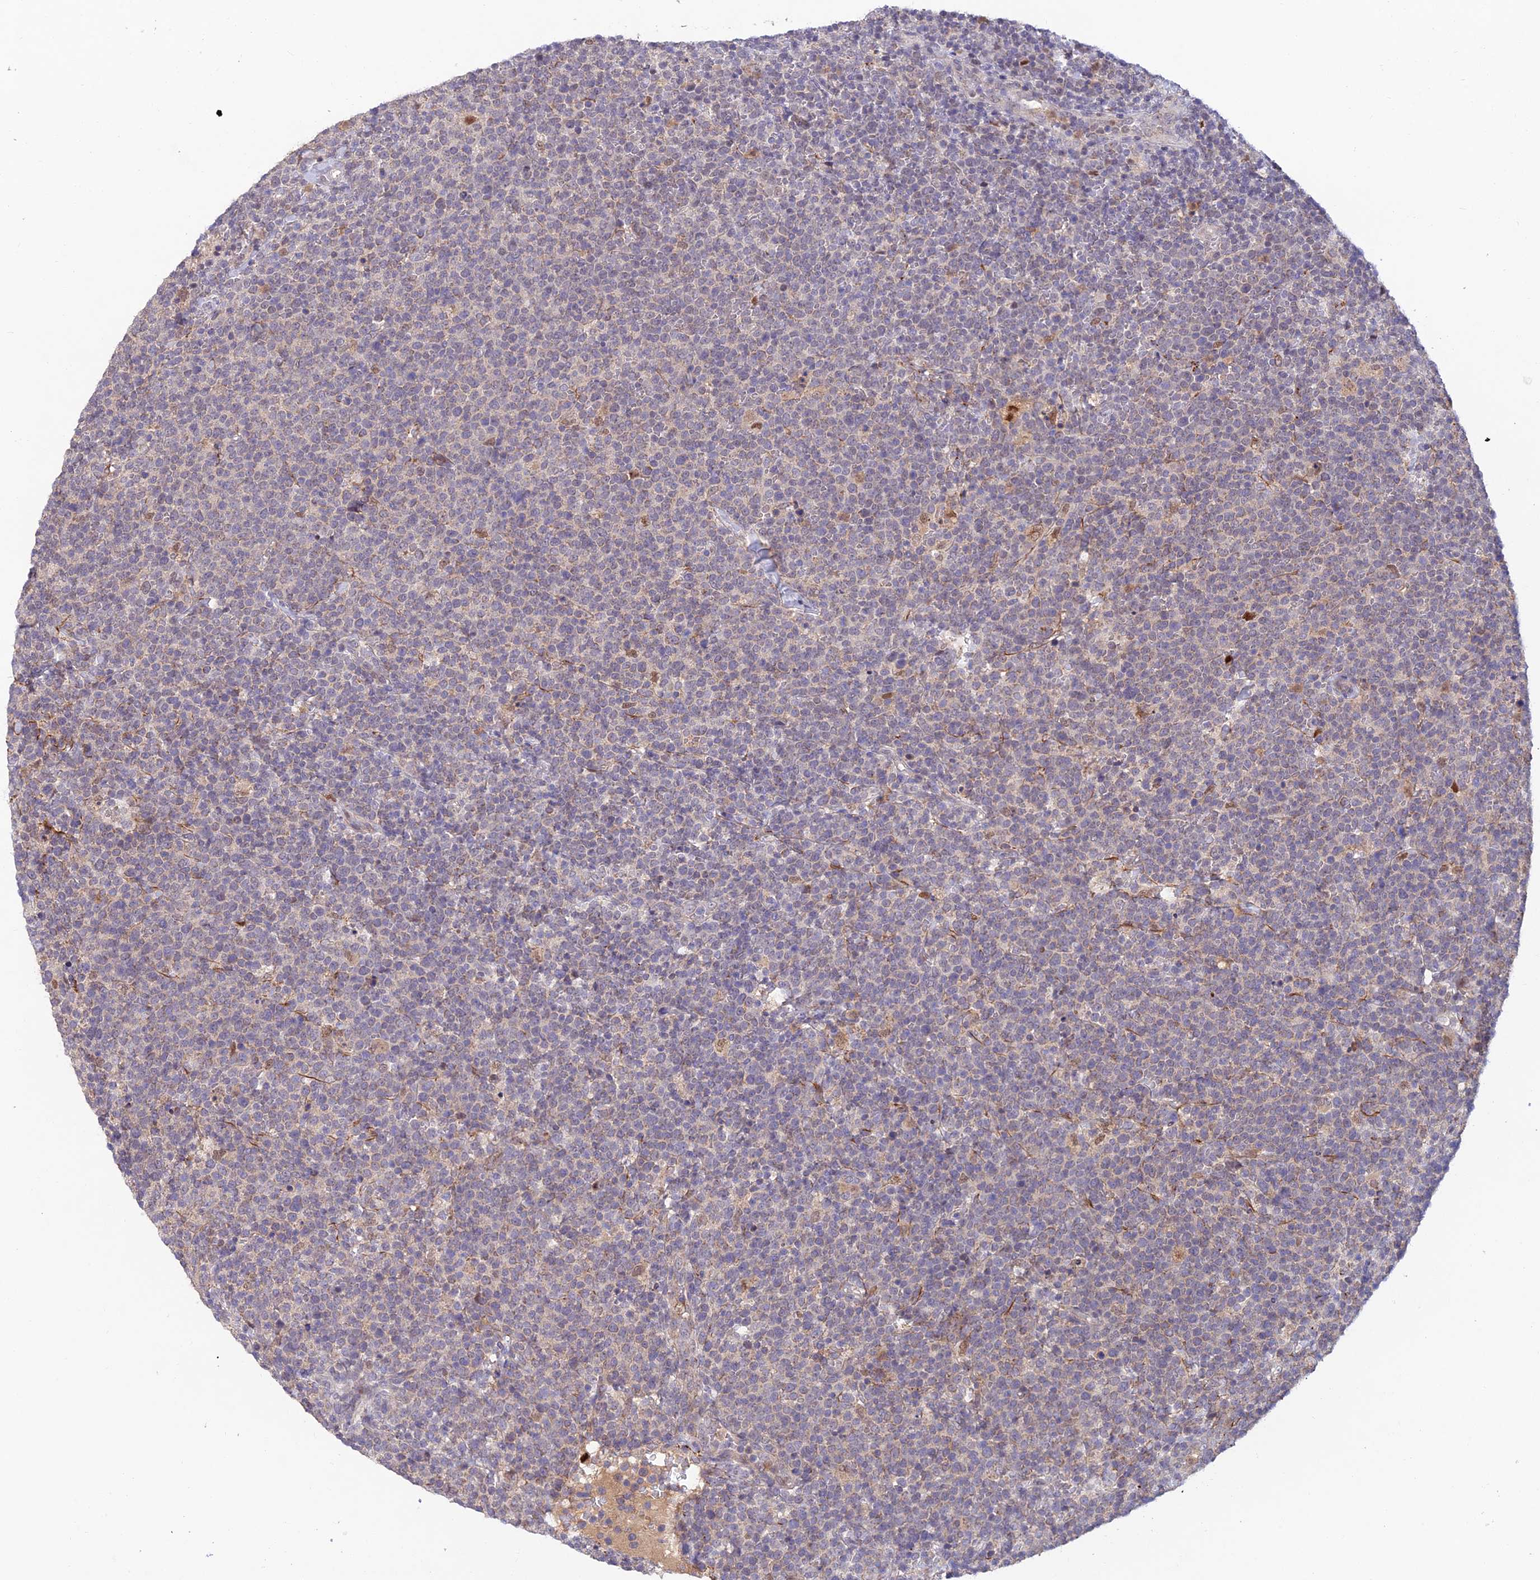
{"staining": {"intensity": "negative", "quantity": "none", "location": "none"}, "tissue": "lymphoma", "cell_type": "Tumor cells", "image_type": "cancer", "snomed": [{"axis": "morphology", "description": "Malignant lymphoma, non-Hodgkin's type, High grade"}, {"axis": "topography", "description": "Lymph node"}], "caption": "Immunohistochemistry (IHC) micrograph of human malignant lymphoma, non-Hodgkin's type (high-grade) stained for a protein (brown), which exhibits no positivity in tumor cells.", "gene": "FASTKD5", "patient": {"sex": "male", "age": 61}}